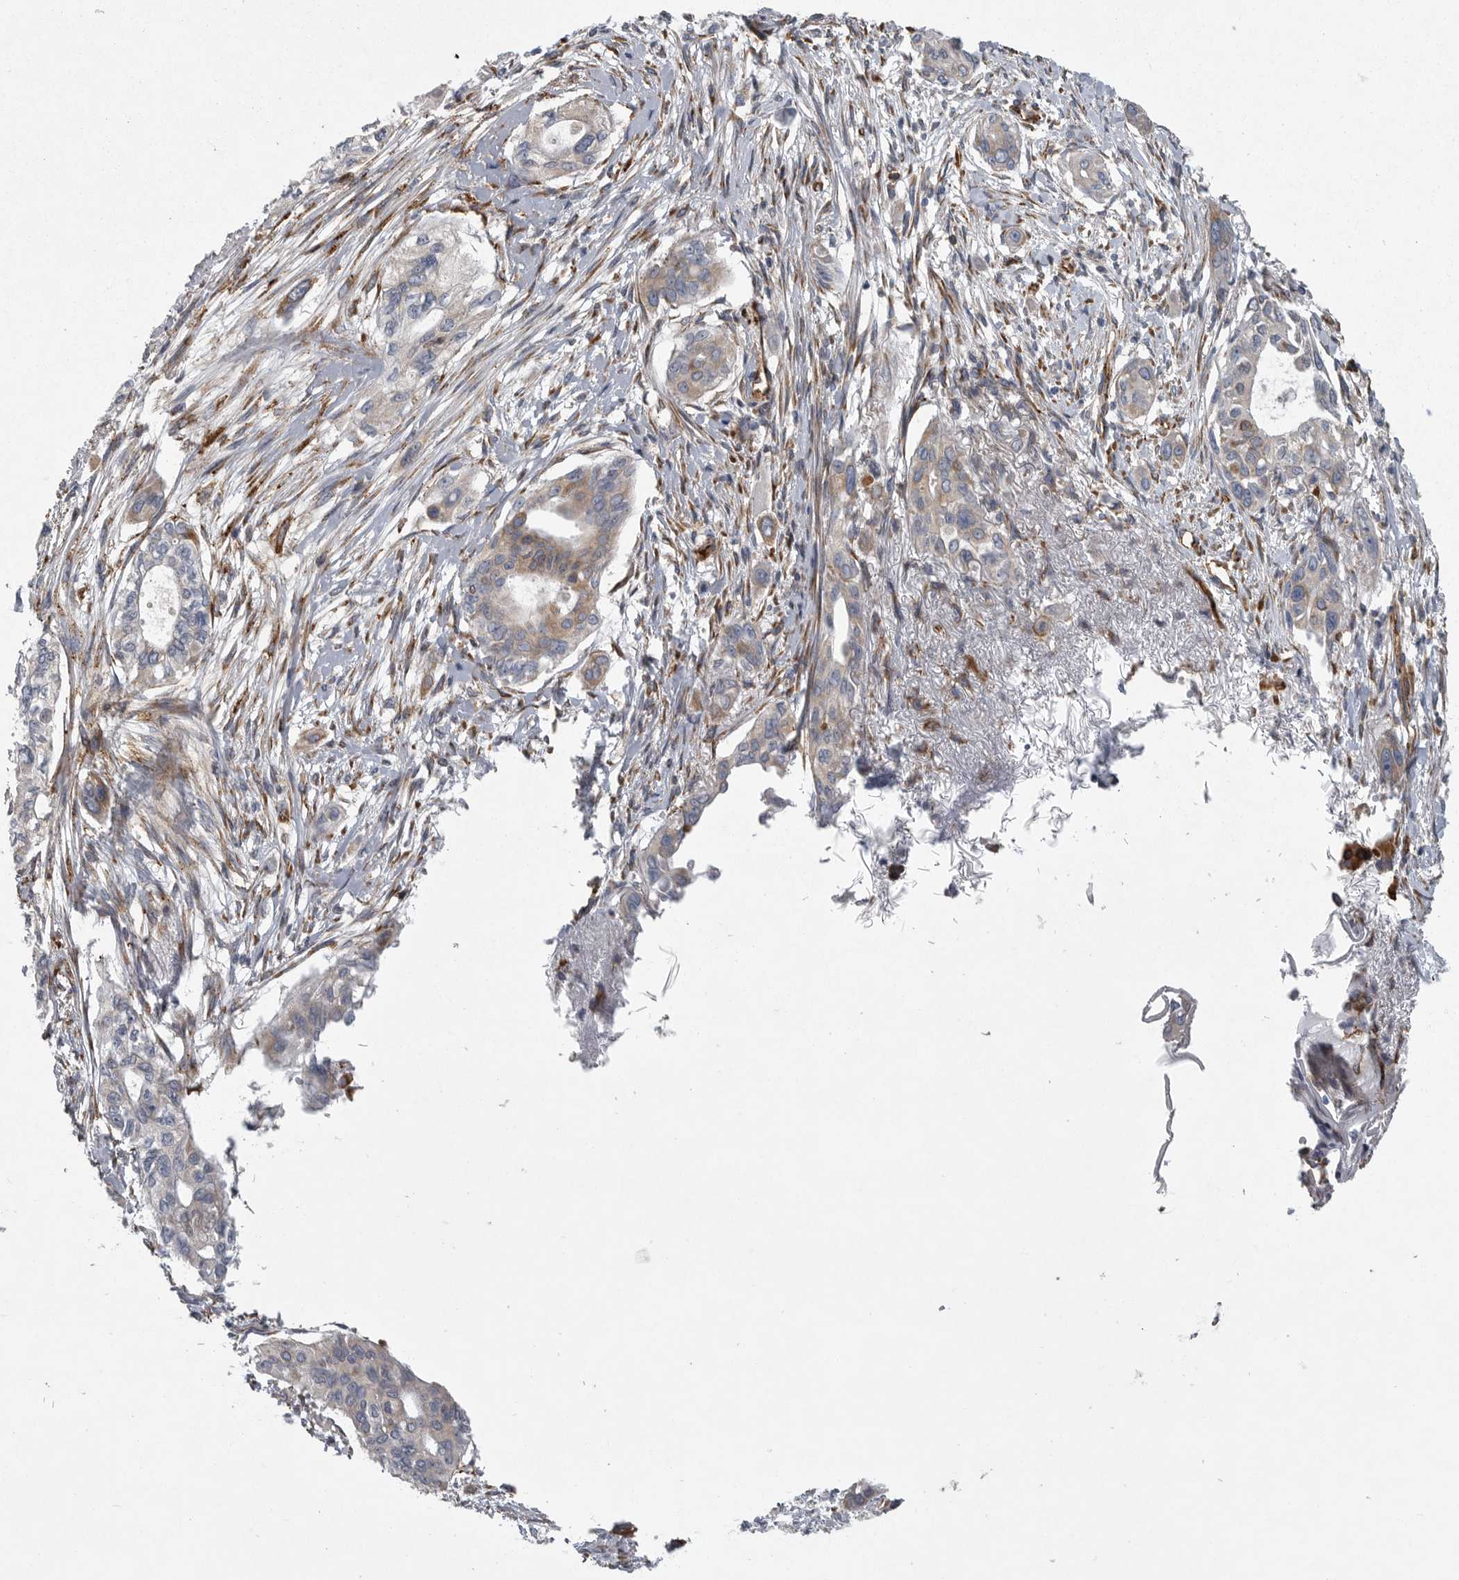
{"staining": {"intensity": "weak", "quantity": "25%-75%", "location": "cytoplasmic/membranous"}, "tissue": "pancreatic cancer", "cell_type": "Tumor cells", "image_type": "cancer", "snomed": [{"axis": "morphology", "description": "Adenocarcinoma, NOS"}, {"axis": "topography", "description": "Pancreas"}], "caption": "Tumor cells demonstrate weak cytoplasmic/membranous staining in approximately 25%-75% of cells in pancreatic cancer (adenocarcinoma).", "gene": "MINPP1", "patient": {"sex": "female", "age": 60}}